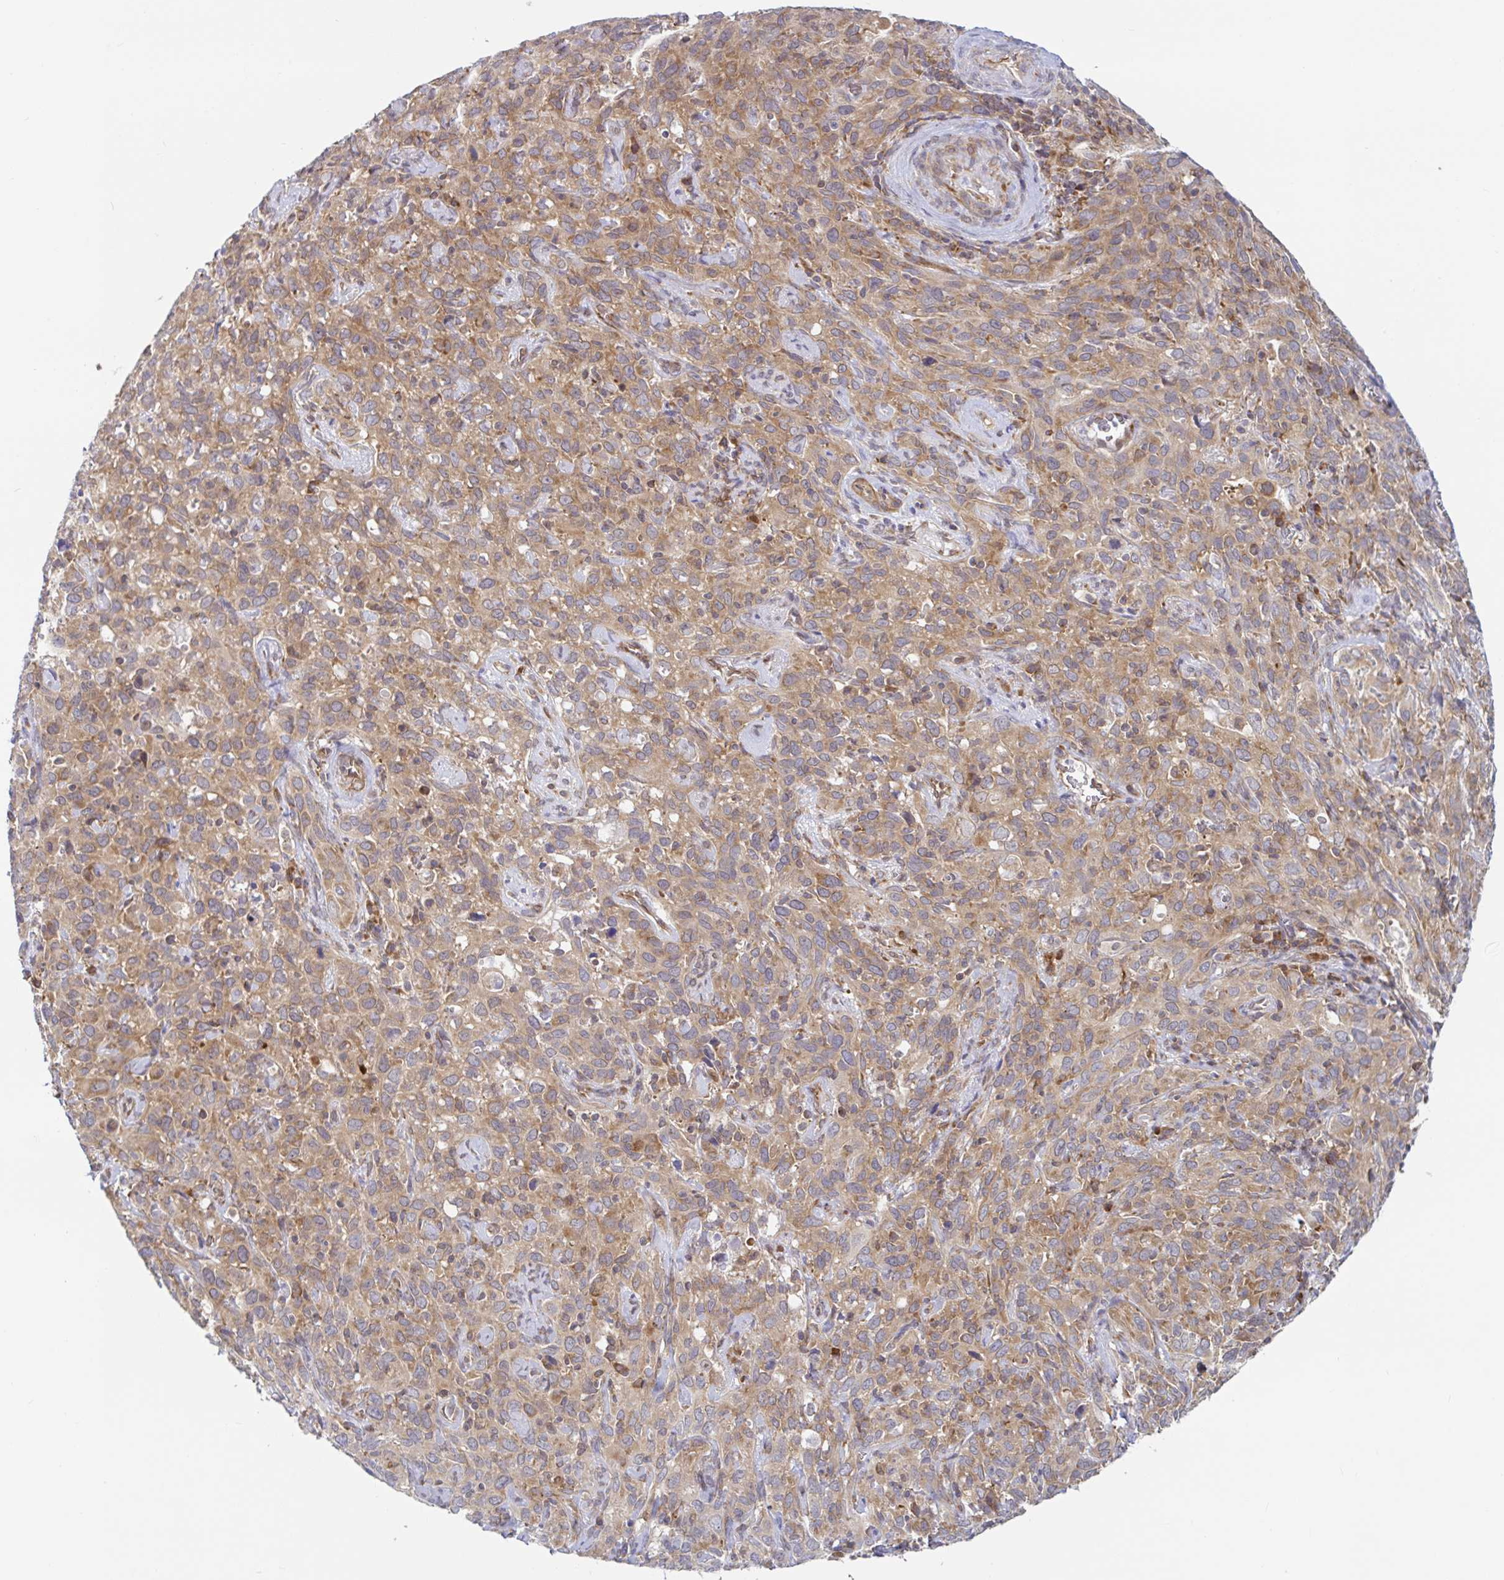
{"staining": {"intensity": "moderate", "quantity": ">75%", "location": "cytoplasmic/membranous"}, "tissue": "cervical cancer", "cell_type": "Tumor cells", "image_type": "cancer", "snomed": [{"axis": "morphology", "description": "Normal tissue, NOS"}, {"axis": "morphology", "description": "Squamous cell carcinoma, NOS"}, {"axis": "topography", "description": "Cervix"}], "caption": "Immunohistochemical staining of cervical cancer (squamous cell carcinoma) exhibits medium levels of moderate cytoplasmic/membranous protein expression in approximately >75% of tumor cells.", "gene": "LARP1", "patient": {"sex": "female", "age": 51}}